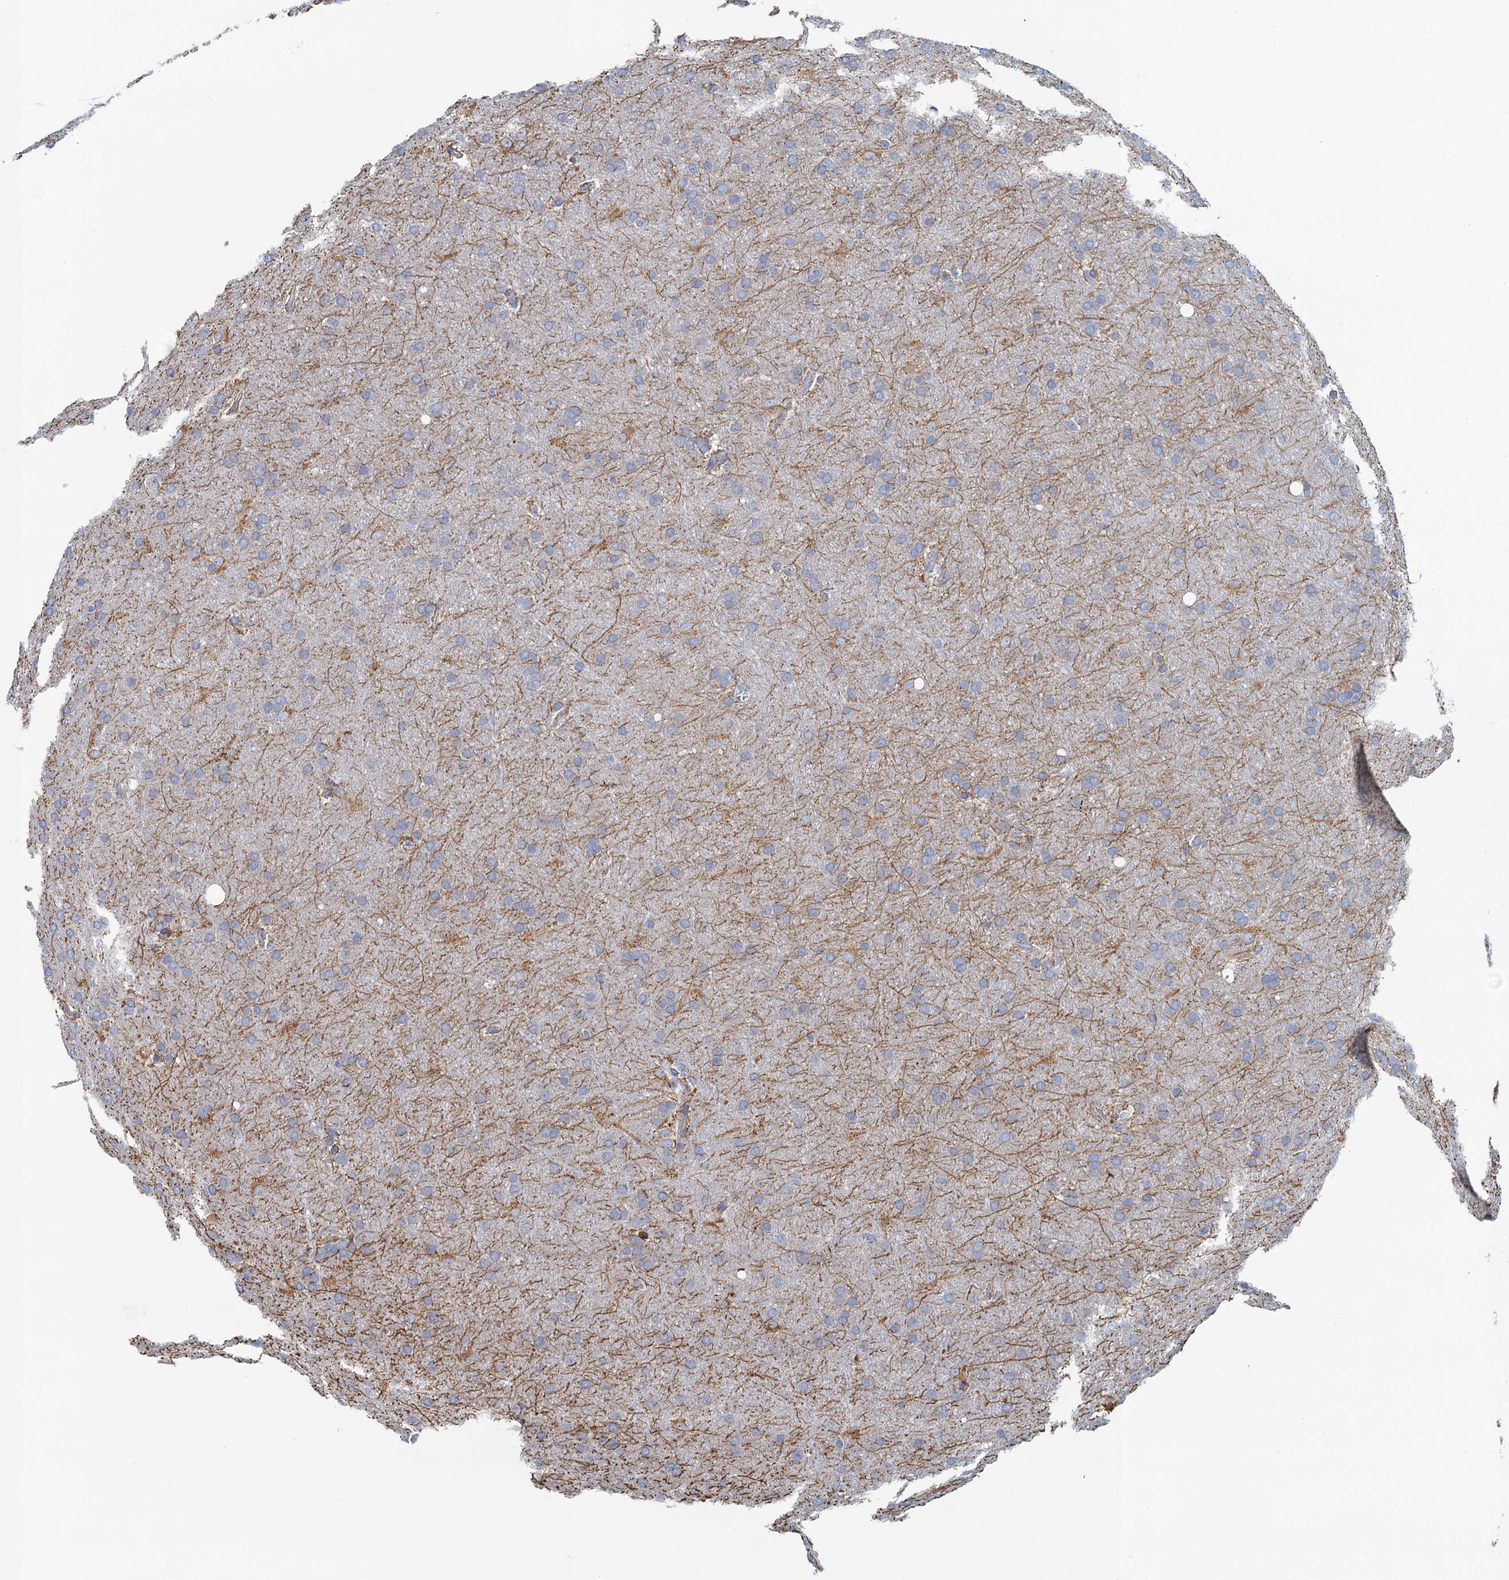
{"staining": {"intensity": "negative", "quantity": "none", "location": "none"}, "tissue": "glioma", "cell_type": "Tumor cells", "image_type": "cancer", "snomed": [{"axis": "morphology", "description": "Glioma, malignant, Low grade"}, {"axis": "topography", "description": "Brain"}], "caption": "The image shows no staining of tumor cells in glioma.", "gene": "TRAF3IP3", "patient": {"sex": "female", "age": 32}}